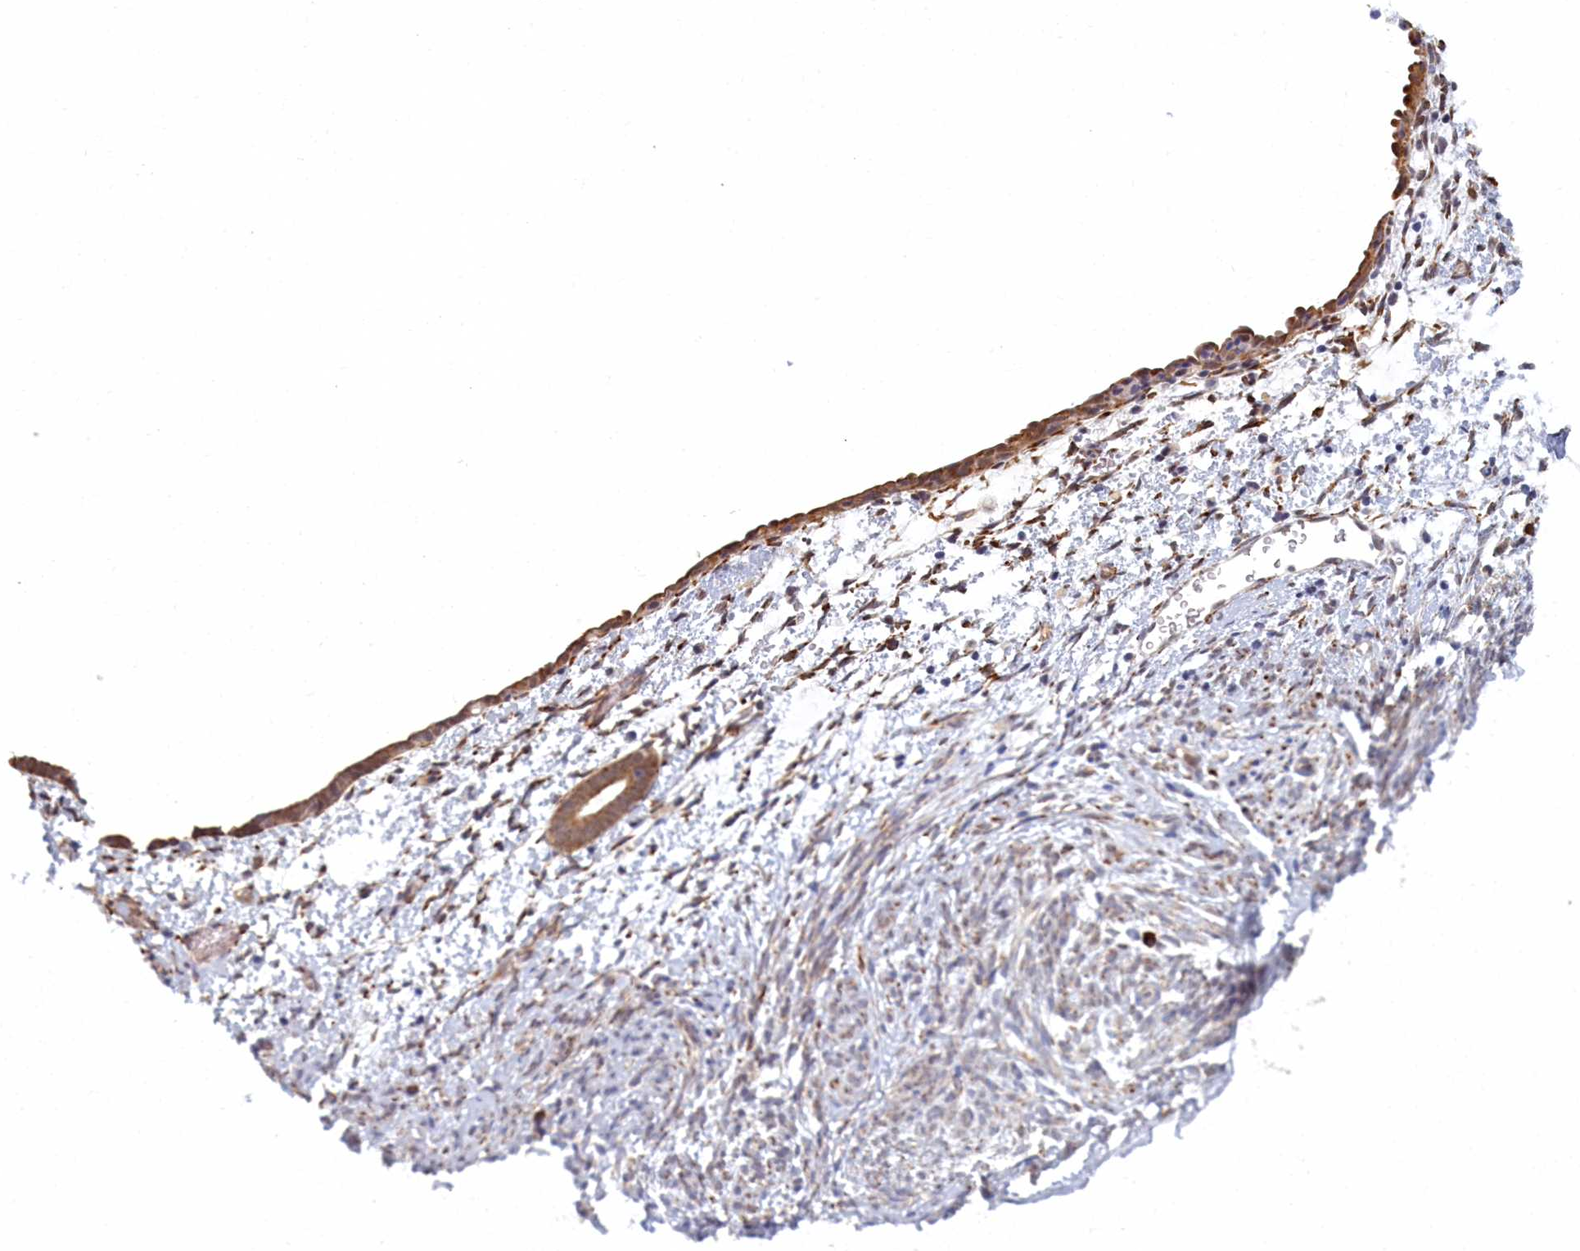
{"staining": {"intensity": "moderate", "quantity": "<25%", "location": "cytoplasmic/membranous"}, "tissue": "endometrium", "cell_type": "Cells in endometrial stroma", "image_type": "normal", "snomed": [{"axis": "morphology", "description": "Normal tissue, NOS"}, {"axis": "morphology", "description": "Adenocarcinoma, NOS"}, {"axis": "topography", "description": "Endometrium"}], "caption": "DAB (3,3'-diaminobenzidine) immunohistochemical staining of unremarkable human endometrium displays moderate cytoplasmic/membranous protein staining in approximately <25% of cells in endometrial stroma. The staining is performed using DAB (3,3'-diaminobenzidine) brown chromogen to label protein expression. The nuclei are counter-stained blue using hematoxylin.", "gene": "DNAJC17", "patient": {"sex": "female", "age": 57}}